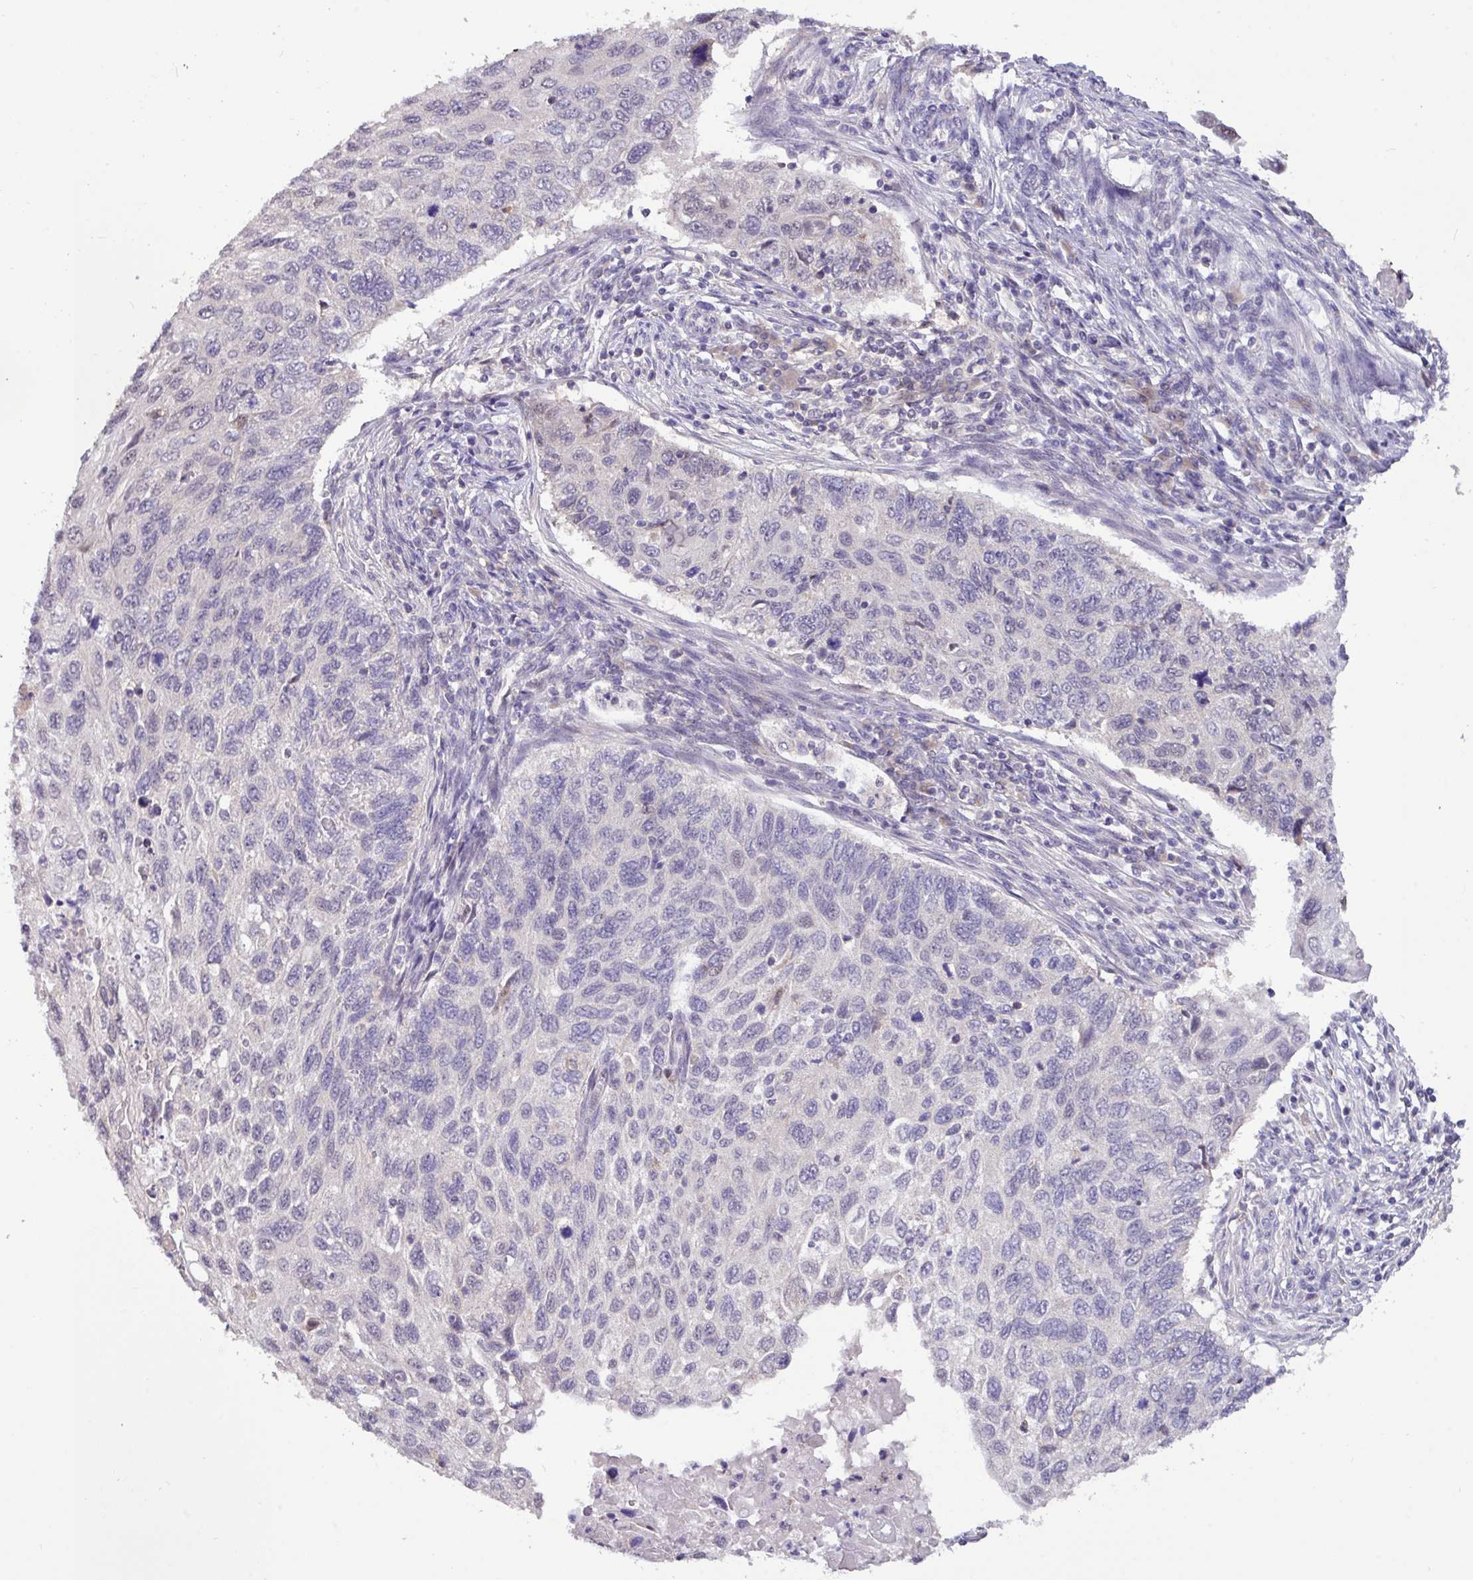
{"staining": {"intensity": "negative", "quantity": "none", "location": "none"}, "tissue": "cervical cancer", "cell_type": "Tumor cells", "image_type": "cancer", "snomed": [{"axis": "morphology", "description": "Squamous cell carcinoma, NOS"}, {"axis": "topography", "description": "Cervix"}], "caption": "An image of human cervical cancer is negative for staining in tumor cells. The staining was performed using DAB to visualize the protein expression in brown, while the nuclei were stained in blue with hematoxylin (Magnification: 20x).", "gene": "RIPPLY1", "patient": {"sex": "female", "age": 70}}